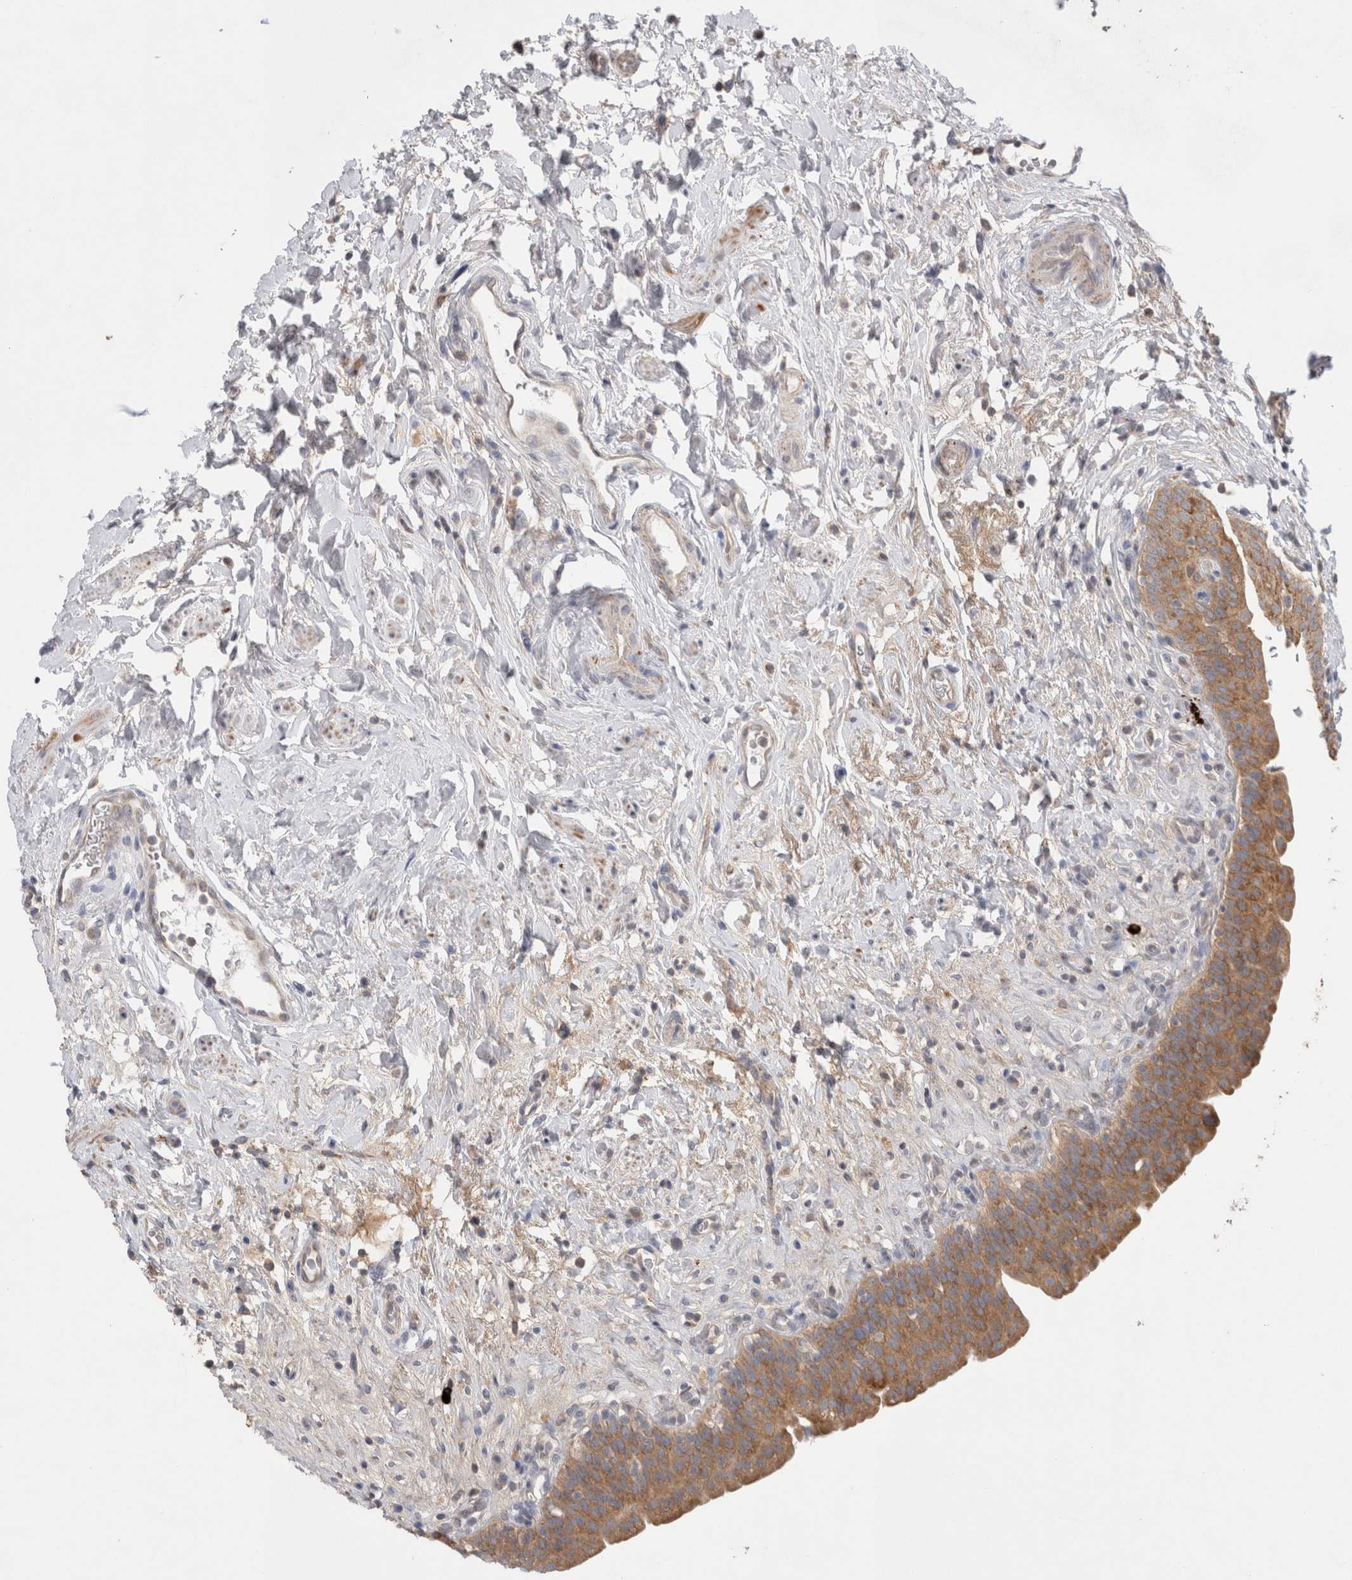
{"staining": {"intensity": "moderate", "quantity": ">75%", "location": "cytoplasmic/membranous"}, "tissue": "urinary bladder", "cell_type": "Urothelial cells", "image_type": "normal", "snomed": [{"axis": "morphology", "description": "Normal tissue, NOS"}, {"axis": "topography", "description": "Urinary bladder"}], "caption": "Urinary bladder was stained to show a protein in brown. There is medium levels of moderate cytoplasmic/membranous expression in approximately >75% of urothelial cells. Ihc stains the protein of interest in brown and the nuclei are stained blue.", "gene": "NDOR1", "patient": {"sex": "male", "age": 83}}